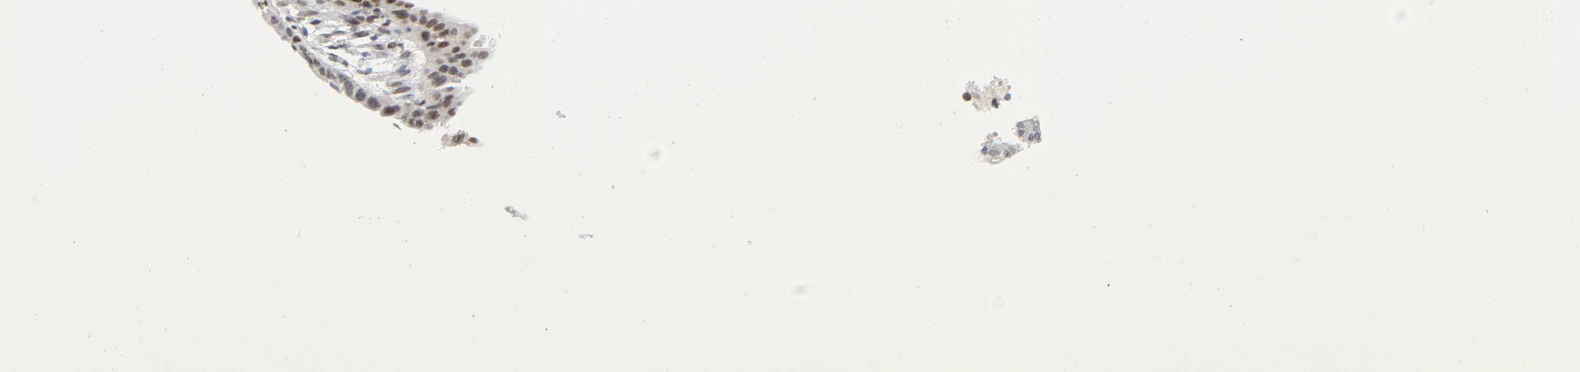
{"staining": {"intensity": "weak", "quantity": "25%-75%", "location": "nuclear"}, "tissue": "ovarian cancer", "cell_type": "Tumor cells", "image_type": "cancer", "snomed": [{"axis": "morphology", "description": "Cystadenocarcinoma, serous, NOS"}, {"axis": "topography", "description": "Ovary"}], "caption": "An image showing weak nuclear expression in about 25%-75% of tumor cells in ovarian serous cystadenocarcinoma, as visualized by brown immunohistochemical staining.", "gene": "DIDO1", "patient": {"sex": "female", "age": 58}}